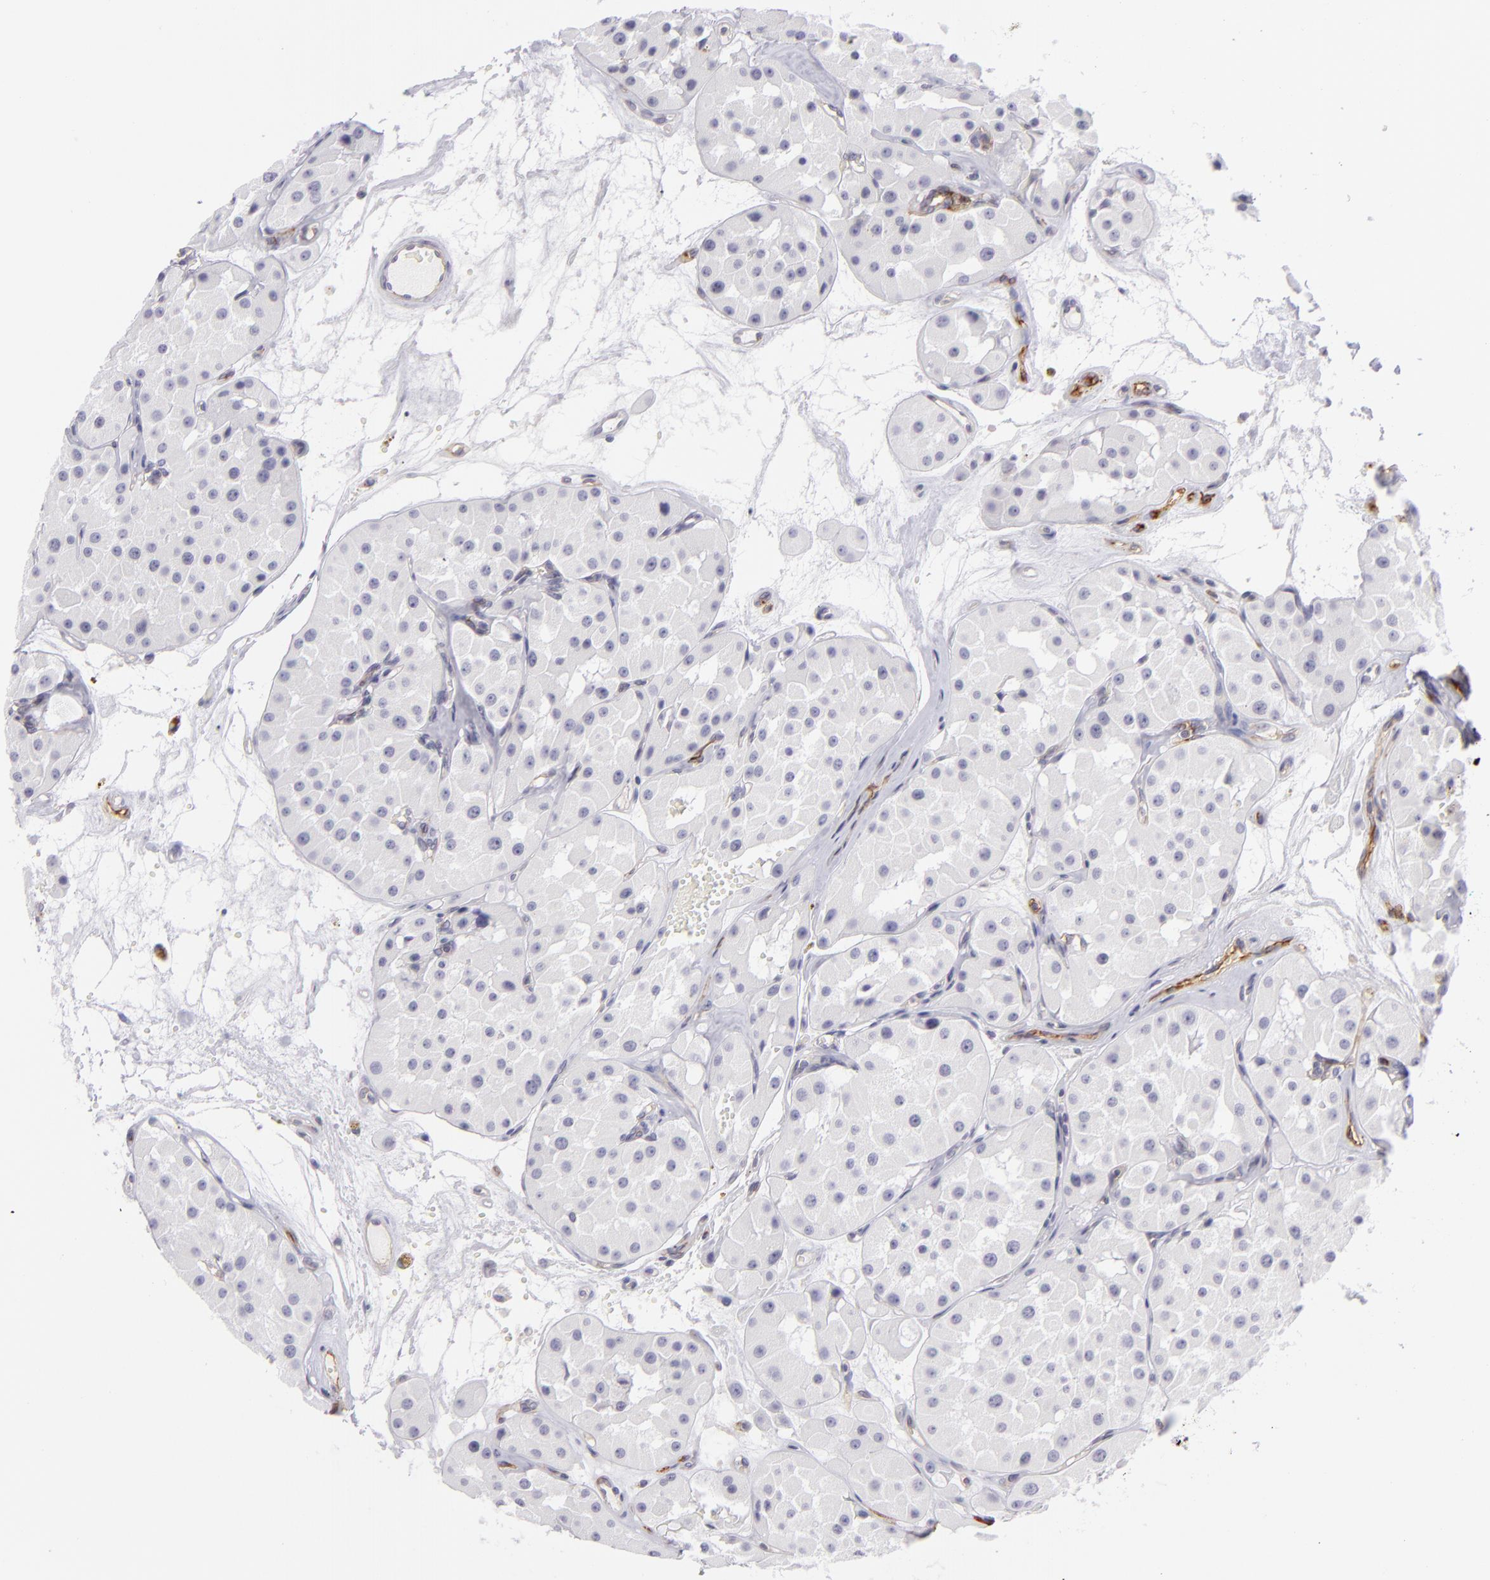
{"staining": {"intensity": "negative", "quantity": "none", "location": "none"}, "tissue": "renal cancer", "cell_type": "Tumor cells", "image_type": "cancer", "snomed": [{"axis": "morphology", "description": "Adenocarcinoma, uncertain malignant potential"}, {"axis": "topography", "description": "Kidney"}], "caption": "Renal cancer stained for a protein using IHC exhibits no expression tumor cells.", "gene": "THBD", "patient": {"sex": "male", "age": 63}}